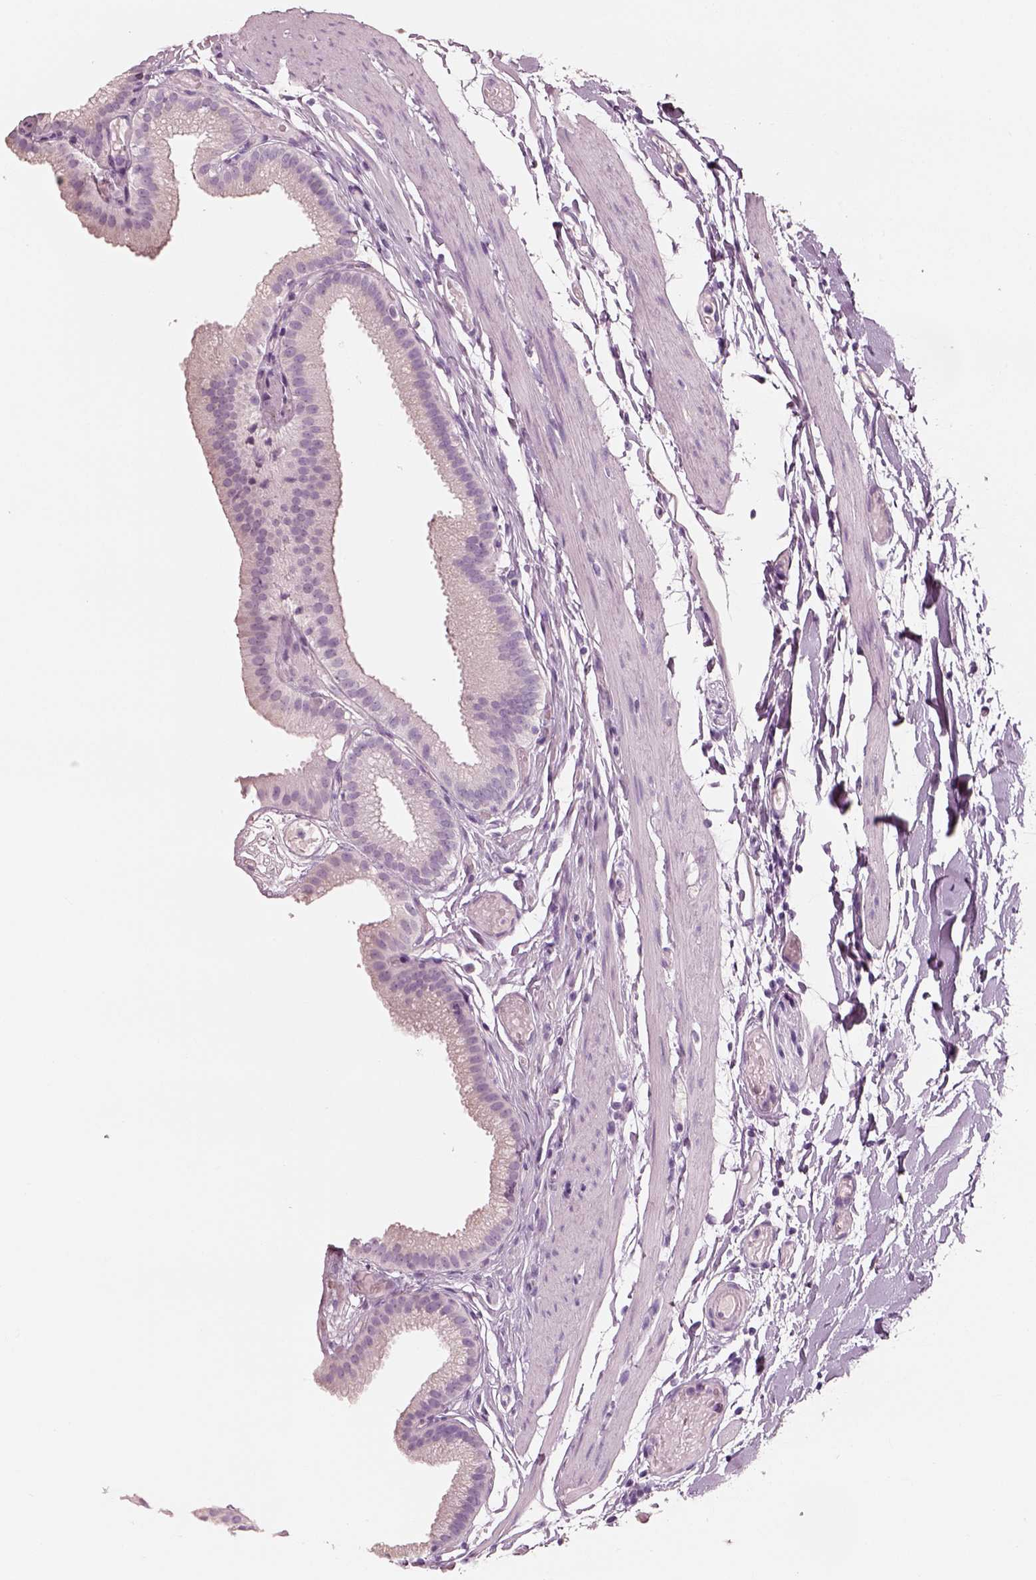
{"staining": {"intensity": "negative", "quantity": "none", "location": "none"}, "tissue": "gallbladder", "cell_type": "Glandular cells", "image_type": "normal", "snomed": [{"axis": "morphology", "description": "Normal tissue, NOS"}, {"axis": "topography", "description": "Gallbladder"}], "caption": "Immunohistochemical staining of benign human gallbladder exhibits no significant staining in glandular cells.", "gene": "PNOC", "patient": {"sex": "female", "age": 45}}